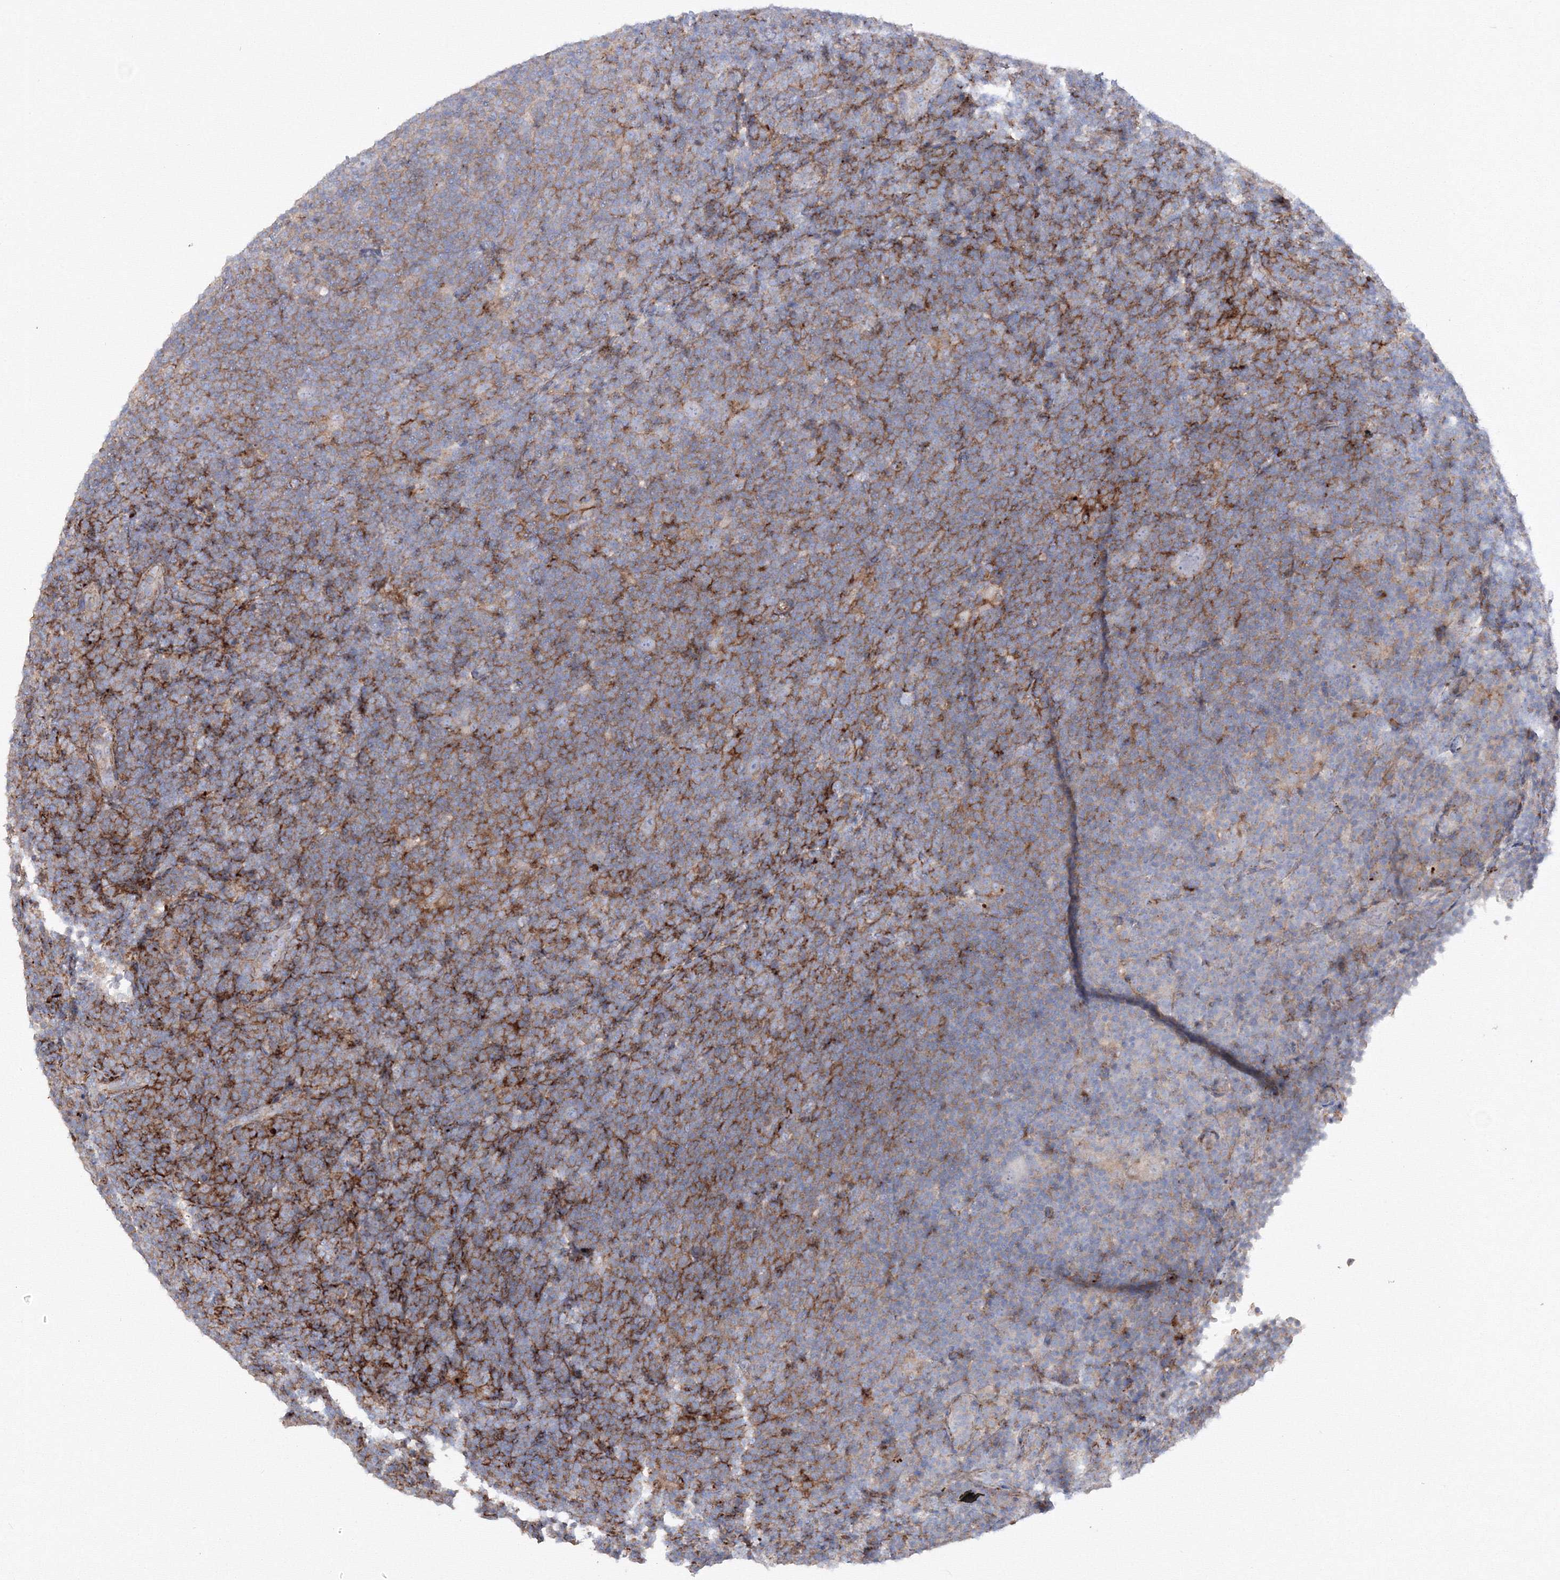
{"staining": {"intensity": "negative", "quantity": "none", "location": "none"}, "tissue": "lymphoma", "cell_type": "Tumor cells", "image_type": "cancer", "snomed": [{"axis": "morphology", "description": "Hodgkin's disease, NOS"}, {"axis": "topography", "description": "Lymph node"}], "caption": "This is a image of IHC staining of lymphoma, which shows no expression in tumor cells.", "gene": "GPR82", "patient": {"sex": "female", "age": 57}}